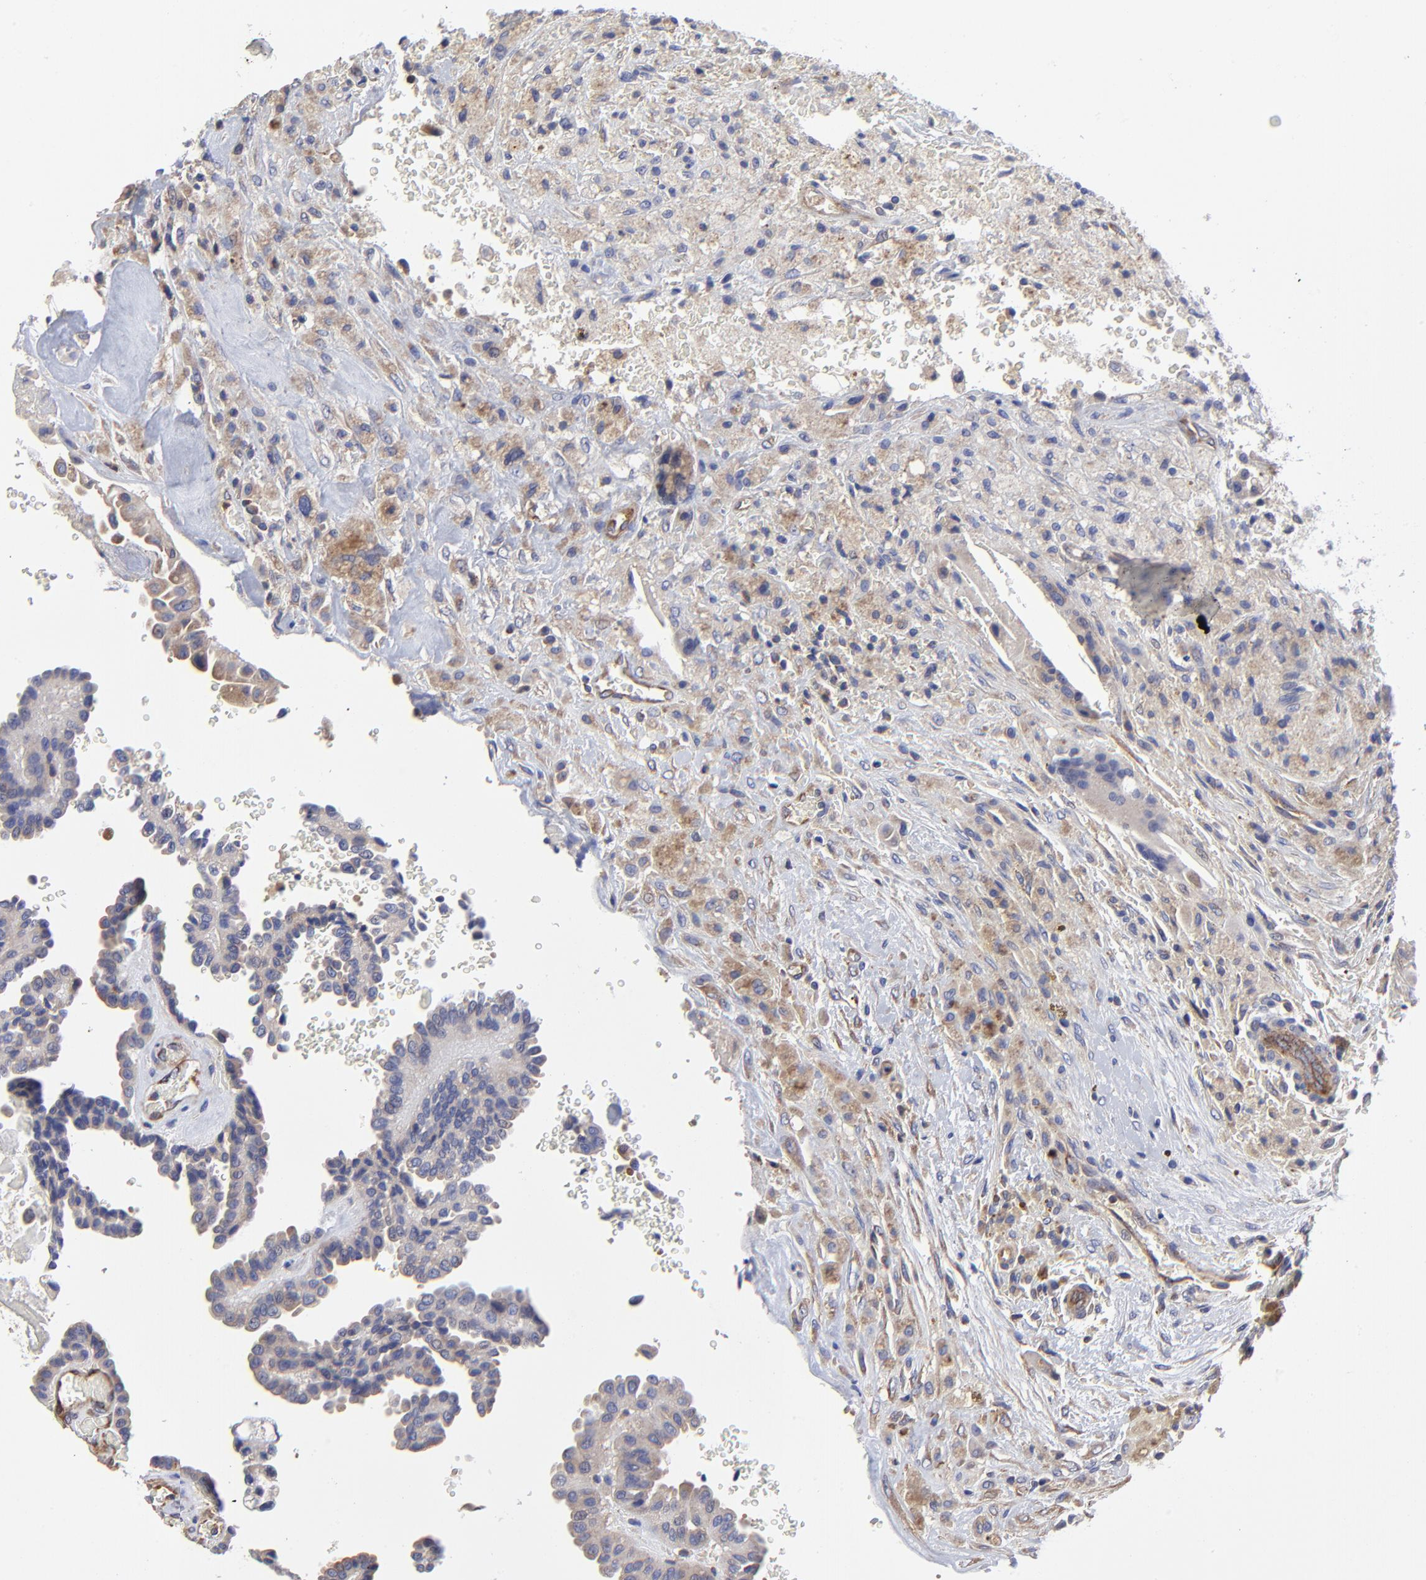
{"staining": {"intensity": "moderate", "quantity": "25%-75%", "location": "cytoplasmic/membranous"}, "tissue": "thyroid cancer", "cell_type": "Tumor cells", "image_type": "cancer", "snomed": [{"axis": "morphology", "description": "Papillary adenocarcinoma, NOS"}, {"axis": "topography", "description": "Thyroid gland"}], "caption": "Thyroid cancer (papillary adenocarcinoma) stained with a protein marker reveals moderate staining in tumor cells.", "gene": "SULF2", "patient": {"sex": "male", "age": 87}}